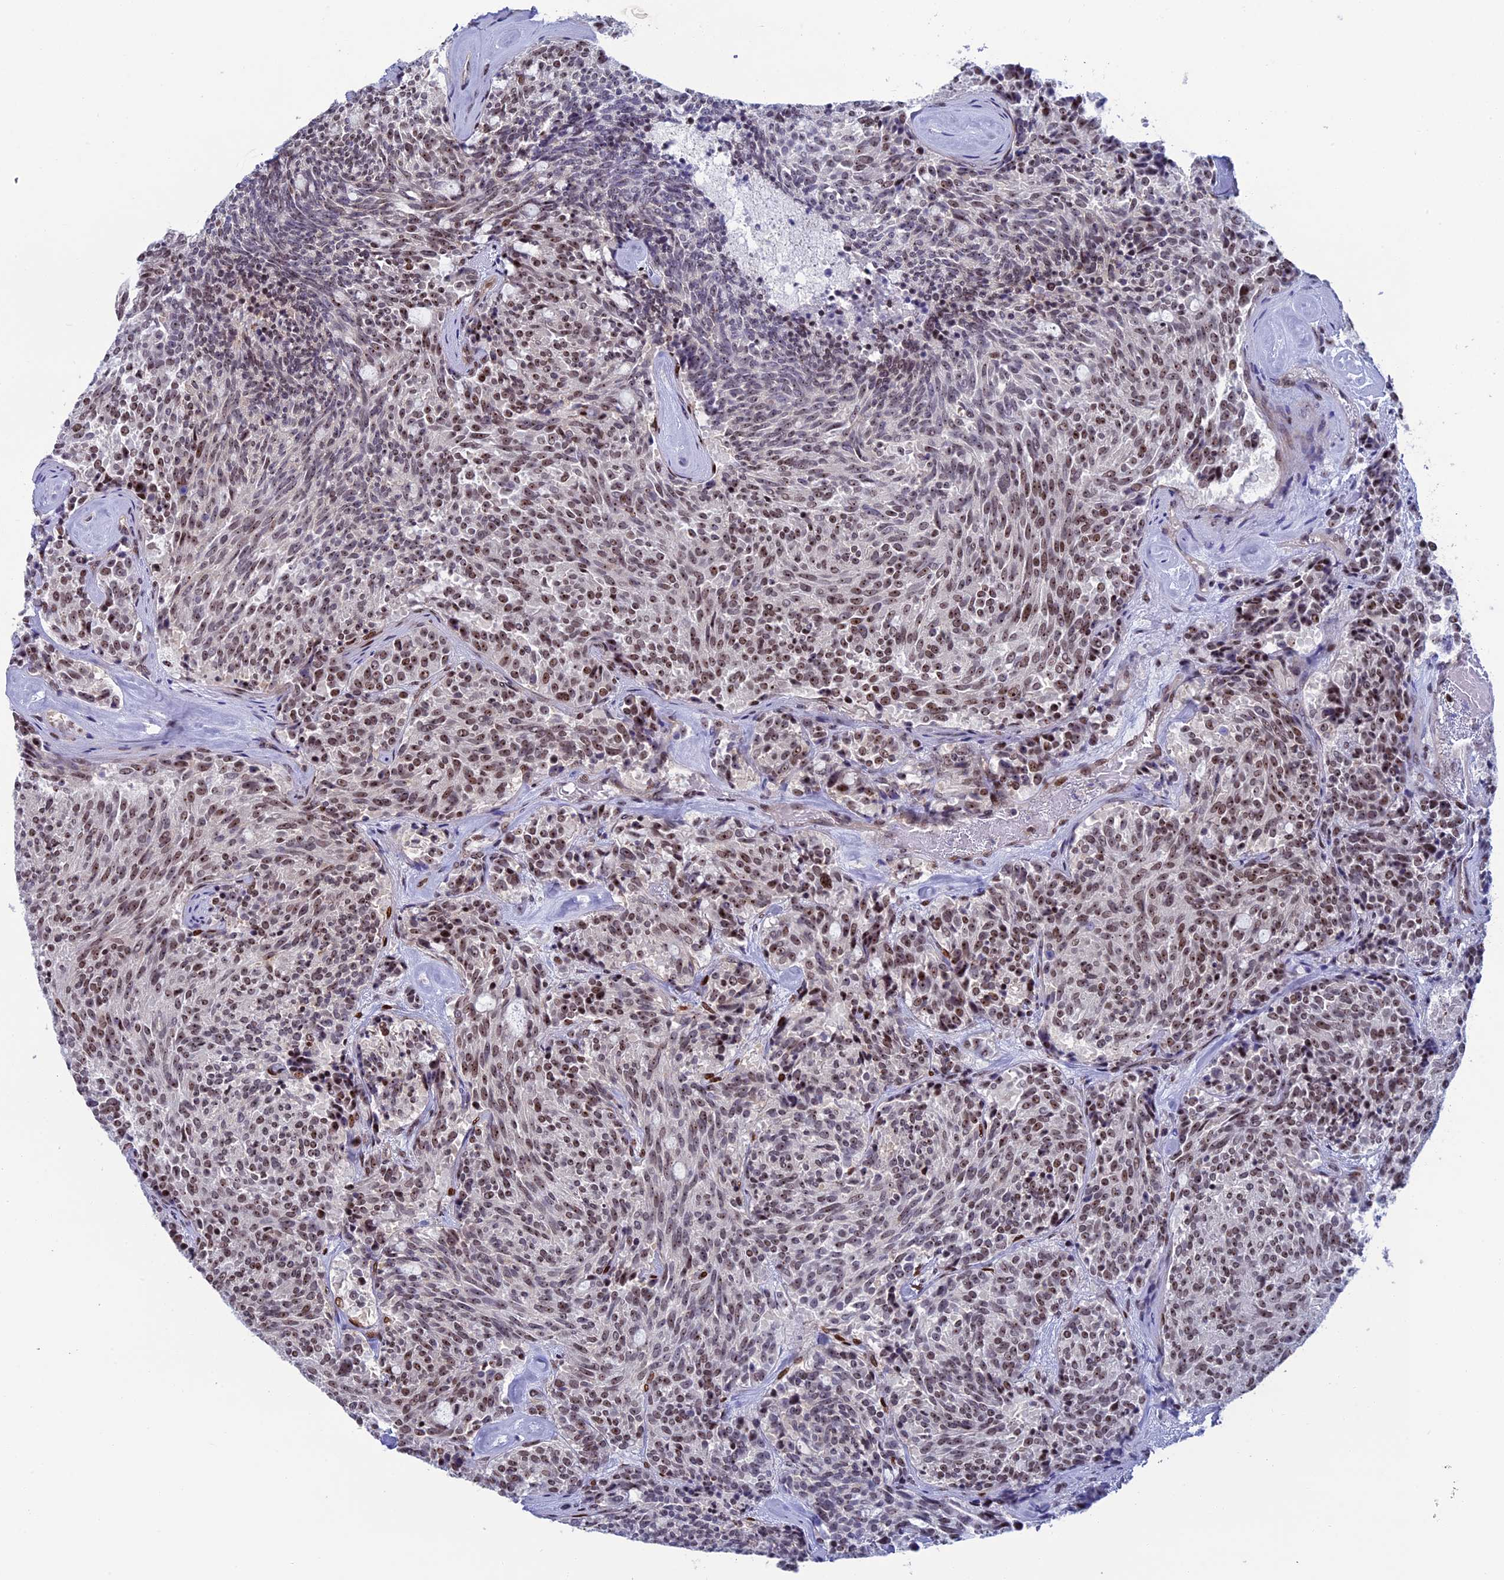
{"staining": {"intensity": "moderate", "quantity": ">75%", "location": "nuclear"}, "tissue": "carcinoid", "cell_type": "Tumor cells", "image_type": "cancer", "snomed": [{"axis": "morphology", "description": "Carcinoid, malignant, NOS"}, {"axis": "topography", "description": "Pancreas"}], "caption": "This image displays immunohistochemistry staining of carcinoid (malignant), with medium moderate nuclear positivity in about >75% of tumor cells.", "gene": "CCDC86", "patient": {"sex": "female", "age": 54}}